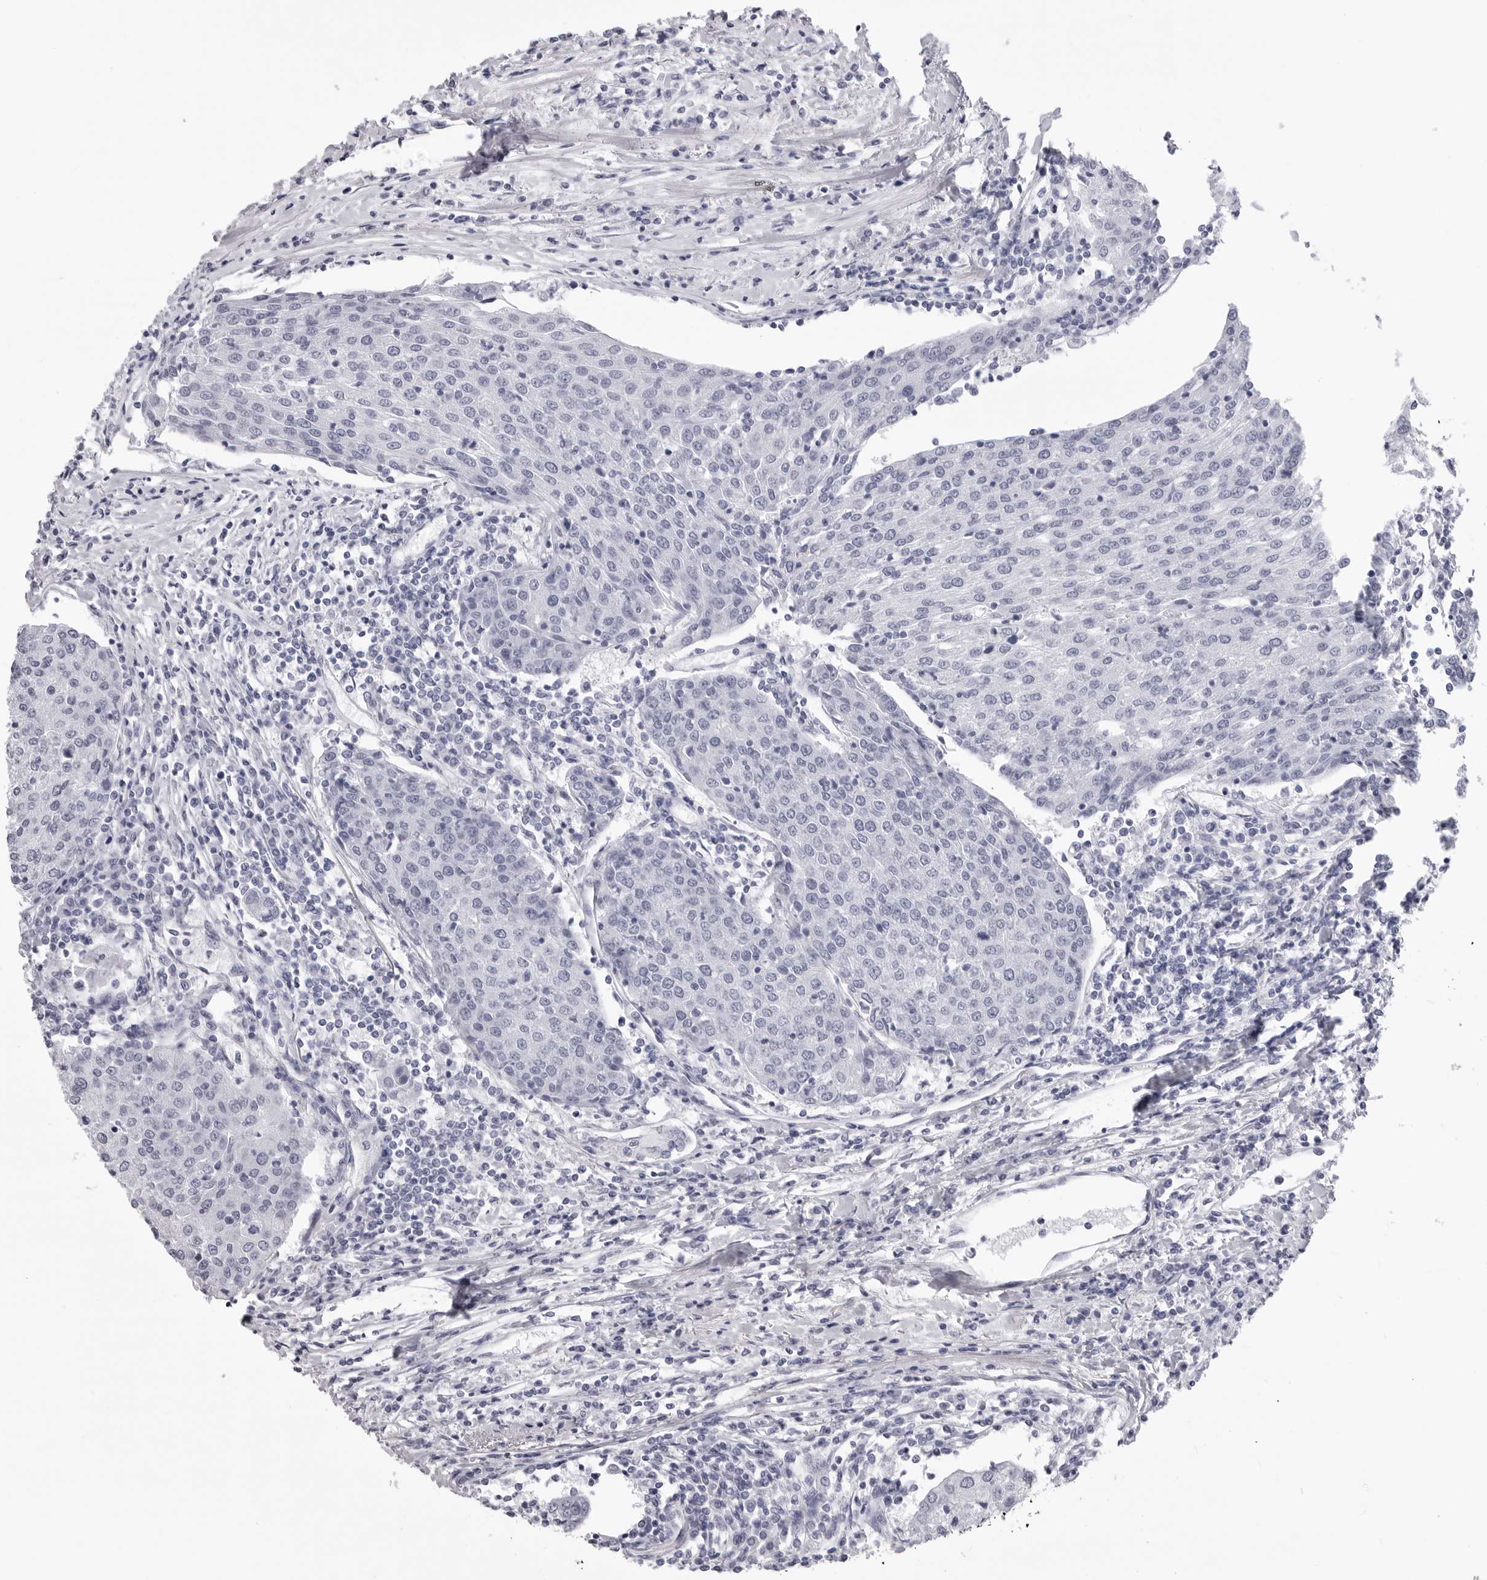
{"staining": {"intensity": "negative", "quantity": "none", "location": "none"}, "tissue": "urothelial cancer", "cell_type": "Tumor cells", "image_type": "cancer", "snomed": [{"axis": "morphology", "description": "Urothelial carcinoma, High grade"}, {"axis": "topography", "description": "Urinary bladder"}], "caption": "This is an immunohistochemistry (IHC) micrograph of urothelial carcinoma (high-grade). There is no positivity in tumor cells.", "gene": "LGALS4", "patient": {"sex": "female", "age": 85}}